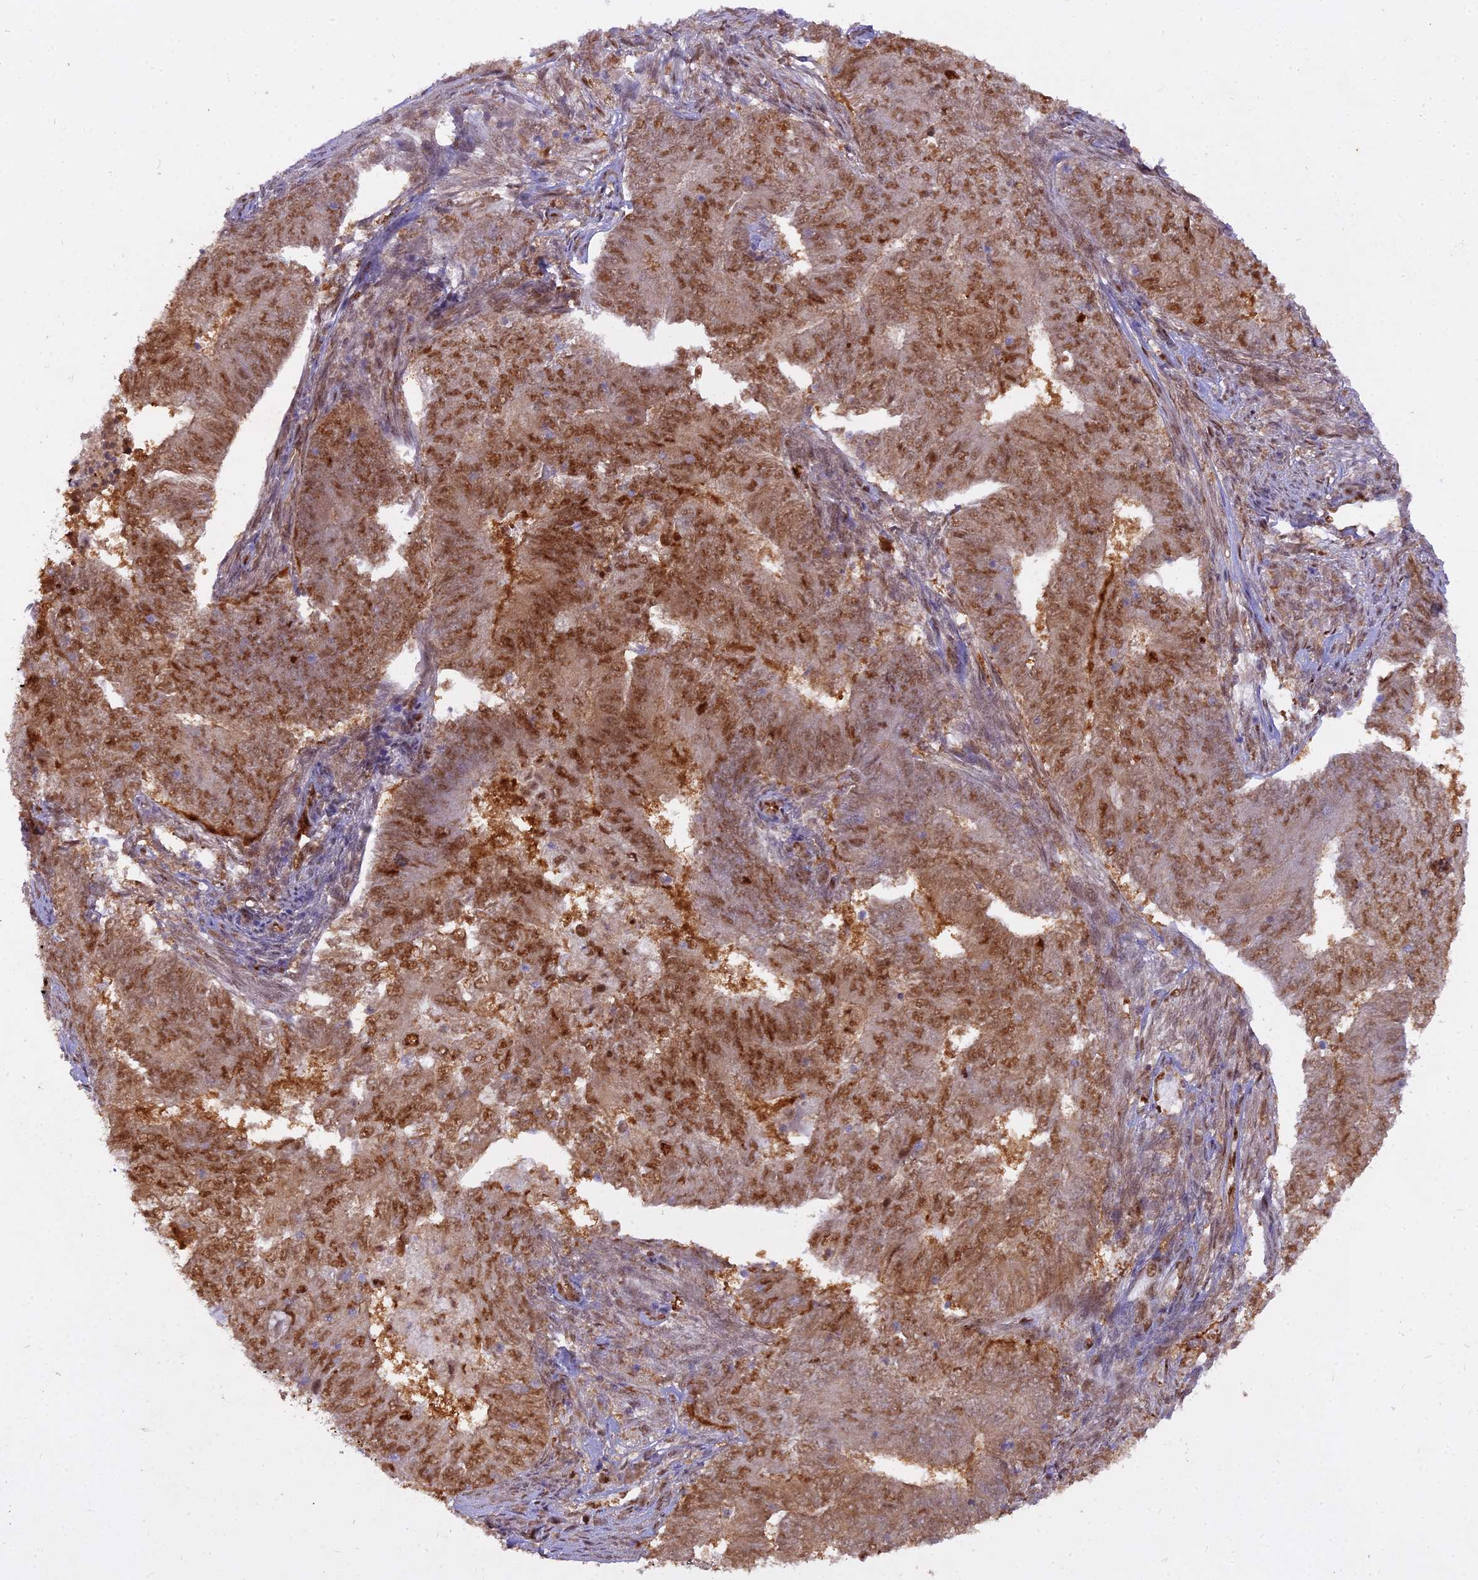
{"staining": {"intensity": "moderate", "quantity": ">75%", "location": "nuclear"}, "tissue": "endometrial cancer", "cell_type": "Tumor cells", "image_type": "cancer", "snomed": [{"axis": "morphology", "description": "Adenocarcinoma, NOS"}, {"axis": "topography", "description": "Endometrium"}], "caption": "Adenocarcinoma (endometrial) tissue shows moderate nuclear positivity in about >75% of tumor cells, visualized by immunohistochemistry. Nuclei are stained in blue.", "gene": "NPEPL1", "patient": {"sex": "female", "age": 62}}